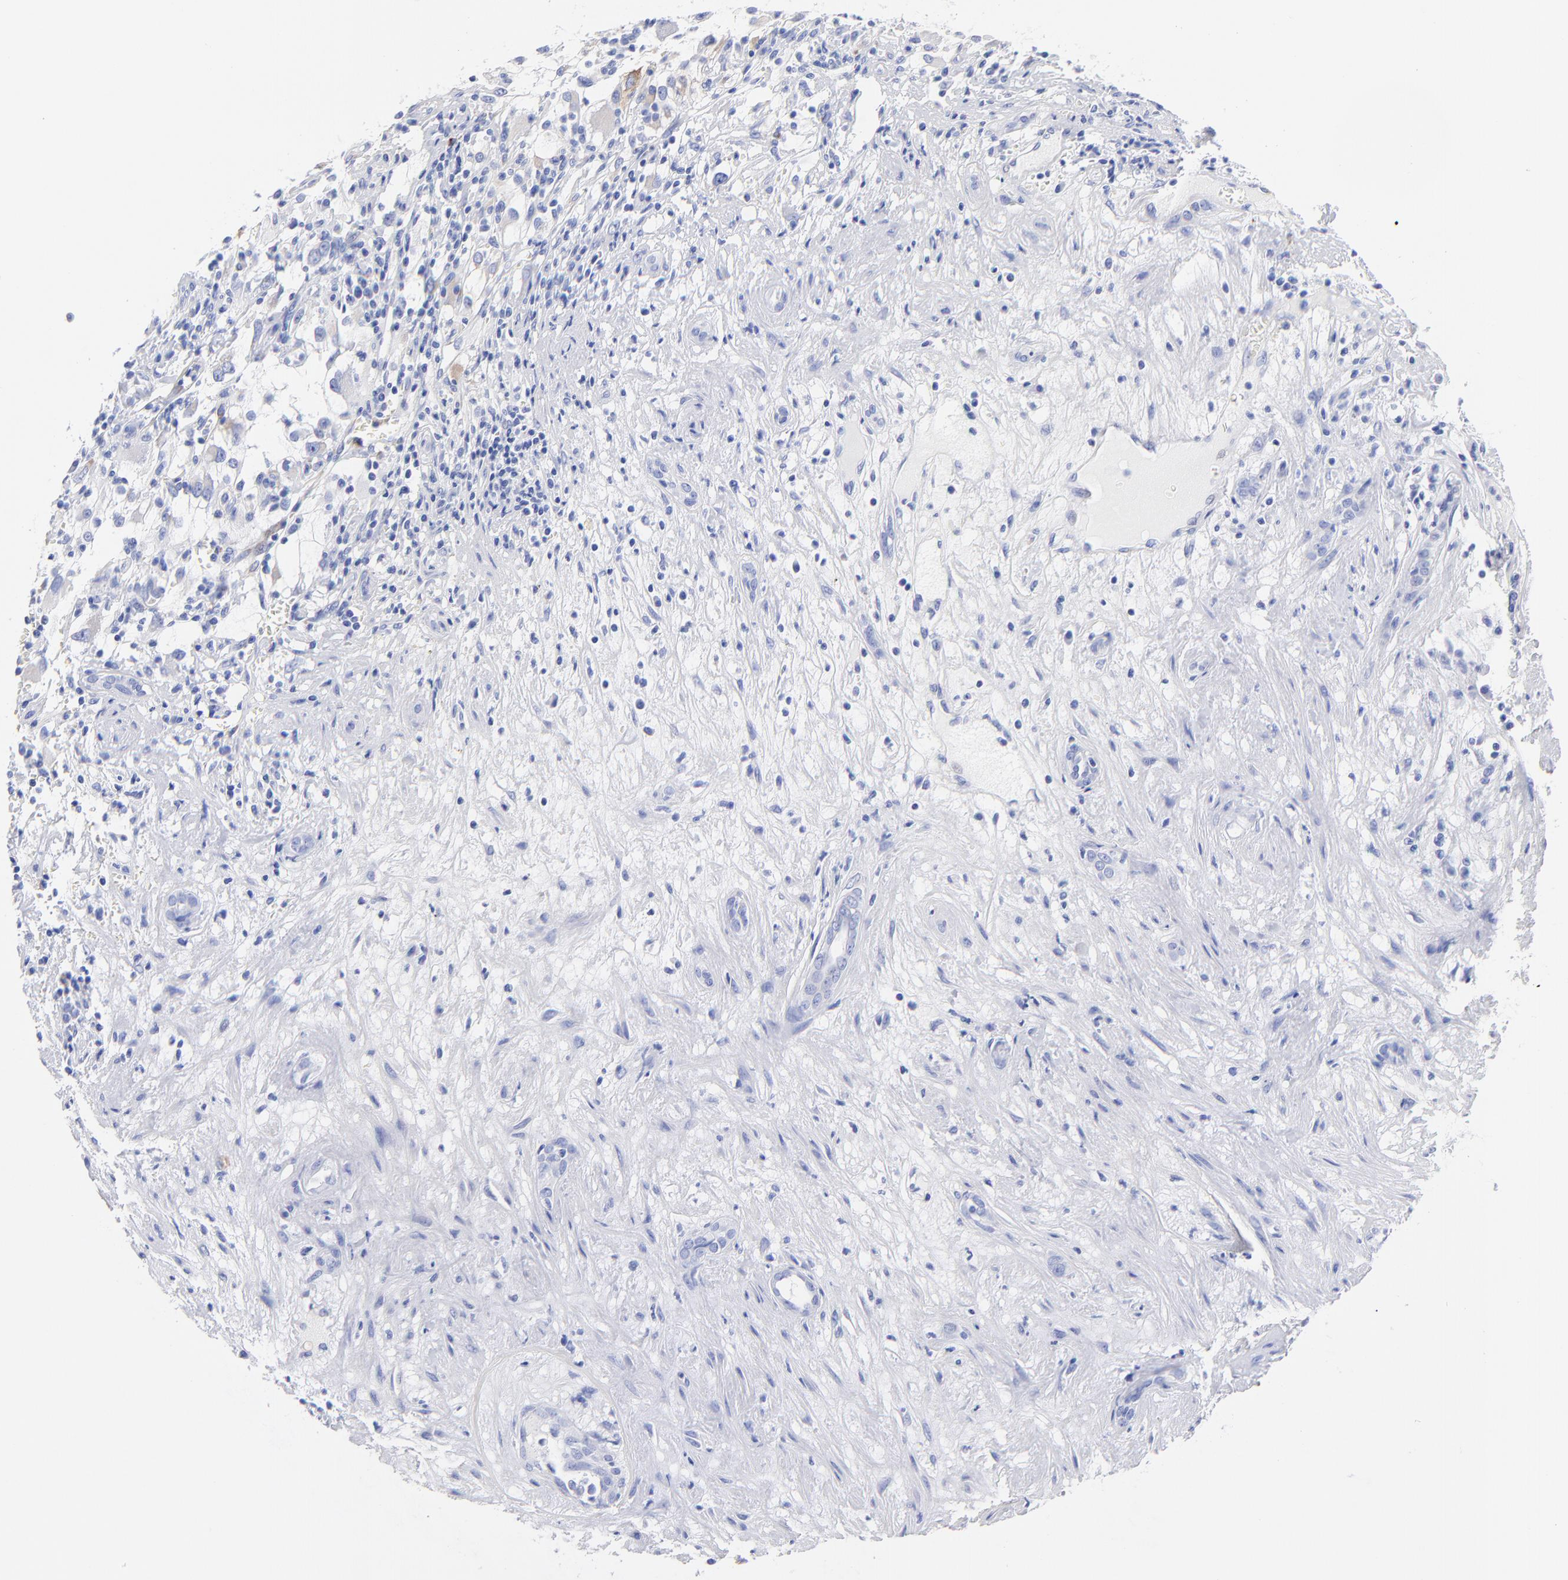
{"staining": {"intensity": "moderate", "quantity": "25%-75%", "location": "cytoplasmic/membranous"}, "tissue": "renal cancer", "cell_type": "Tumor cells", "image_type": "cancer", "snomed": [{"axis": "morphology", "description": "Adenocarcinoma, NOS"}, {"axis": "topography", "description": "Kidney"}], "caption": "There is medium levels of moderate cytoplasmic/membranous positivity in tumor cells of renal adenocarcinoma, as demonstrated by immunohistochemical staining (brown color).", "gene": "C1QTNF6", "patient": {"sex": "female", "age": 52}}